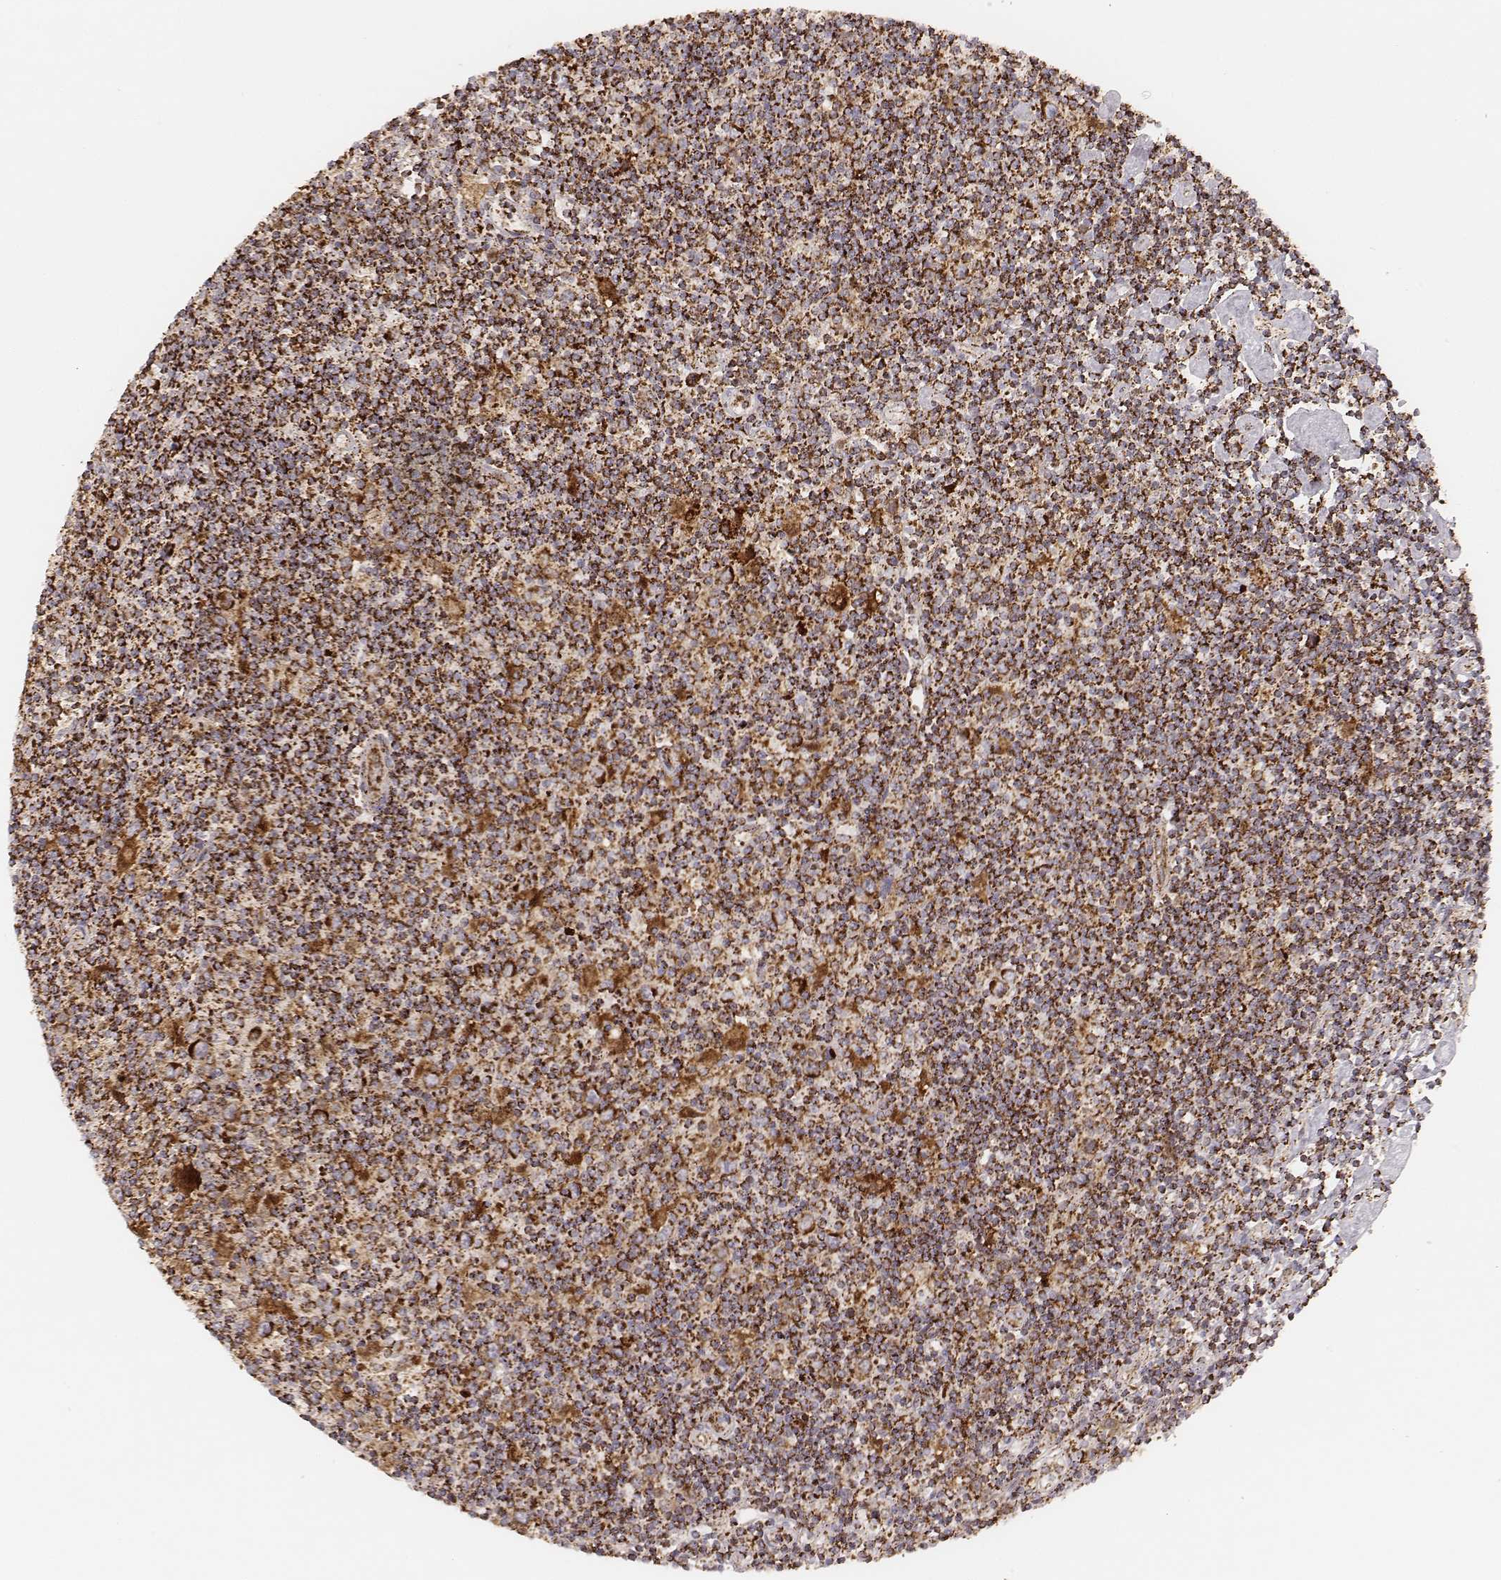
{"staining": {"intensity": "strong", "quantity": ">75%", "location": "cytoplasmic/membranous"}, "tissue": "lymphoma", "cell_type": "Tumor cells", "image_type": "cancer", "snomed": [{"axis": "morphology", "description": "Hodgkin's disease, NOS"}, {"axis": "topography", "description": "Lymph node"}], "caption": "The image displays staining of Hodgkin's disease, revealing strong cytoplasmic/membranous protein positivity (brown color) within tumor cells.", "gene": "CS", "patient": {"sex": "male", "age": 40}}